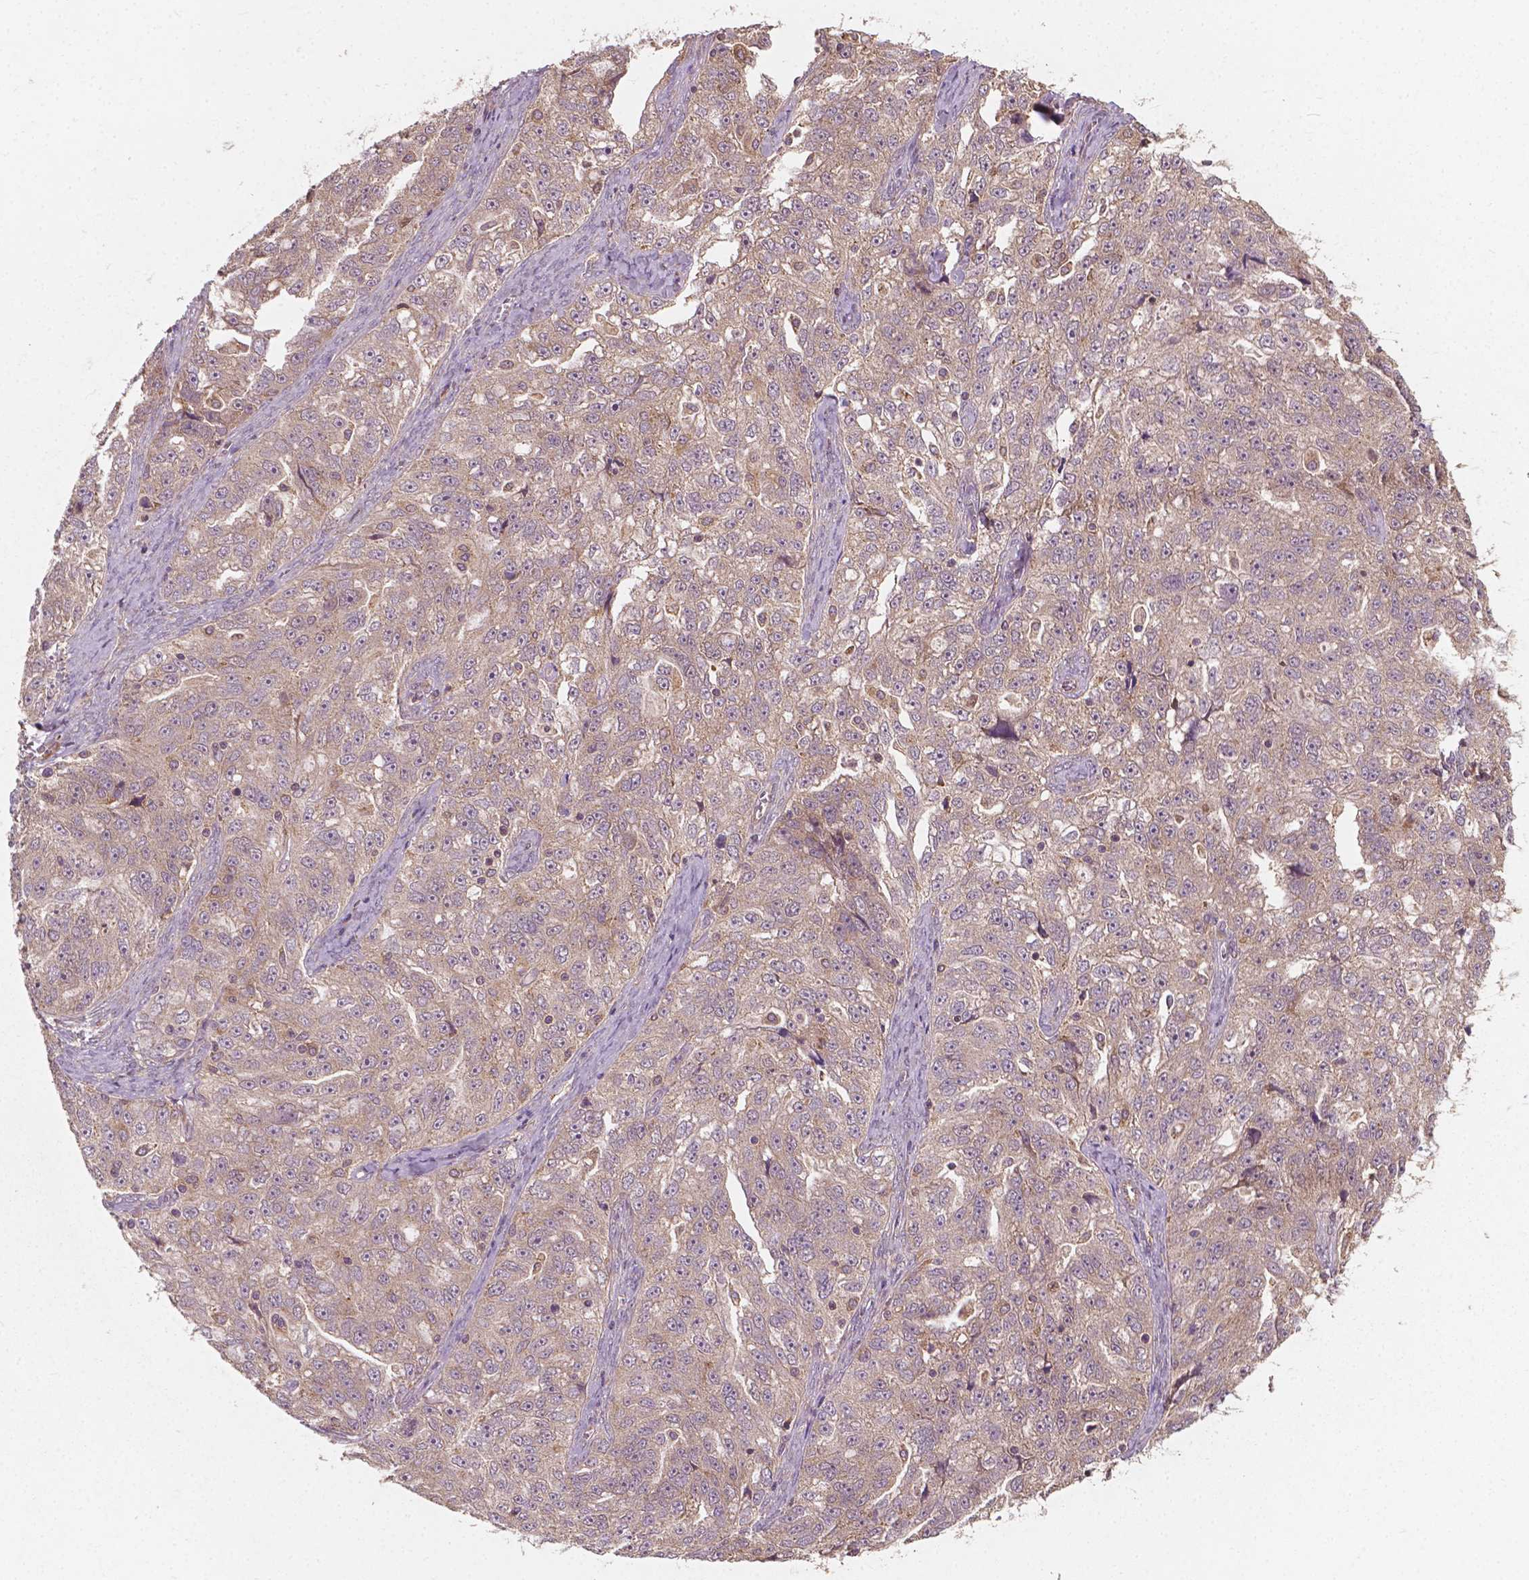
{"staining": {"intensity": "weak", "quantity": ">75%", "location": "cytoplasmic/membranous"}, "tissue": "ovarian cancer", "cell_type": "Tumor cells", "image_type": "cancer", "snomed": [{"axis": "morphology", "description": "Cystadenocarcinoma, serous, NOS"}, {"axis": "topography", "description": "Ovary"}], "caption": "Immunohistochemistry (IHC) of ovarian cancer reveals low levels of weak cytoplasmic/membranous positivity in approximately >75% of tumor cells.", "gene": "CYFIP2", "patient": {"sex": "female", "age": 51}}